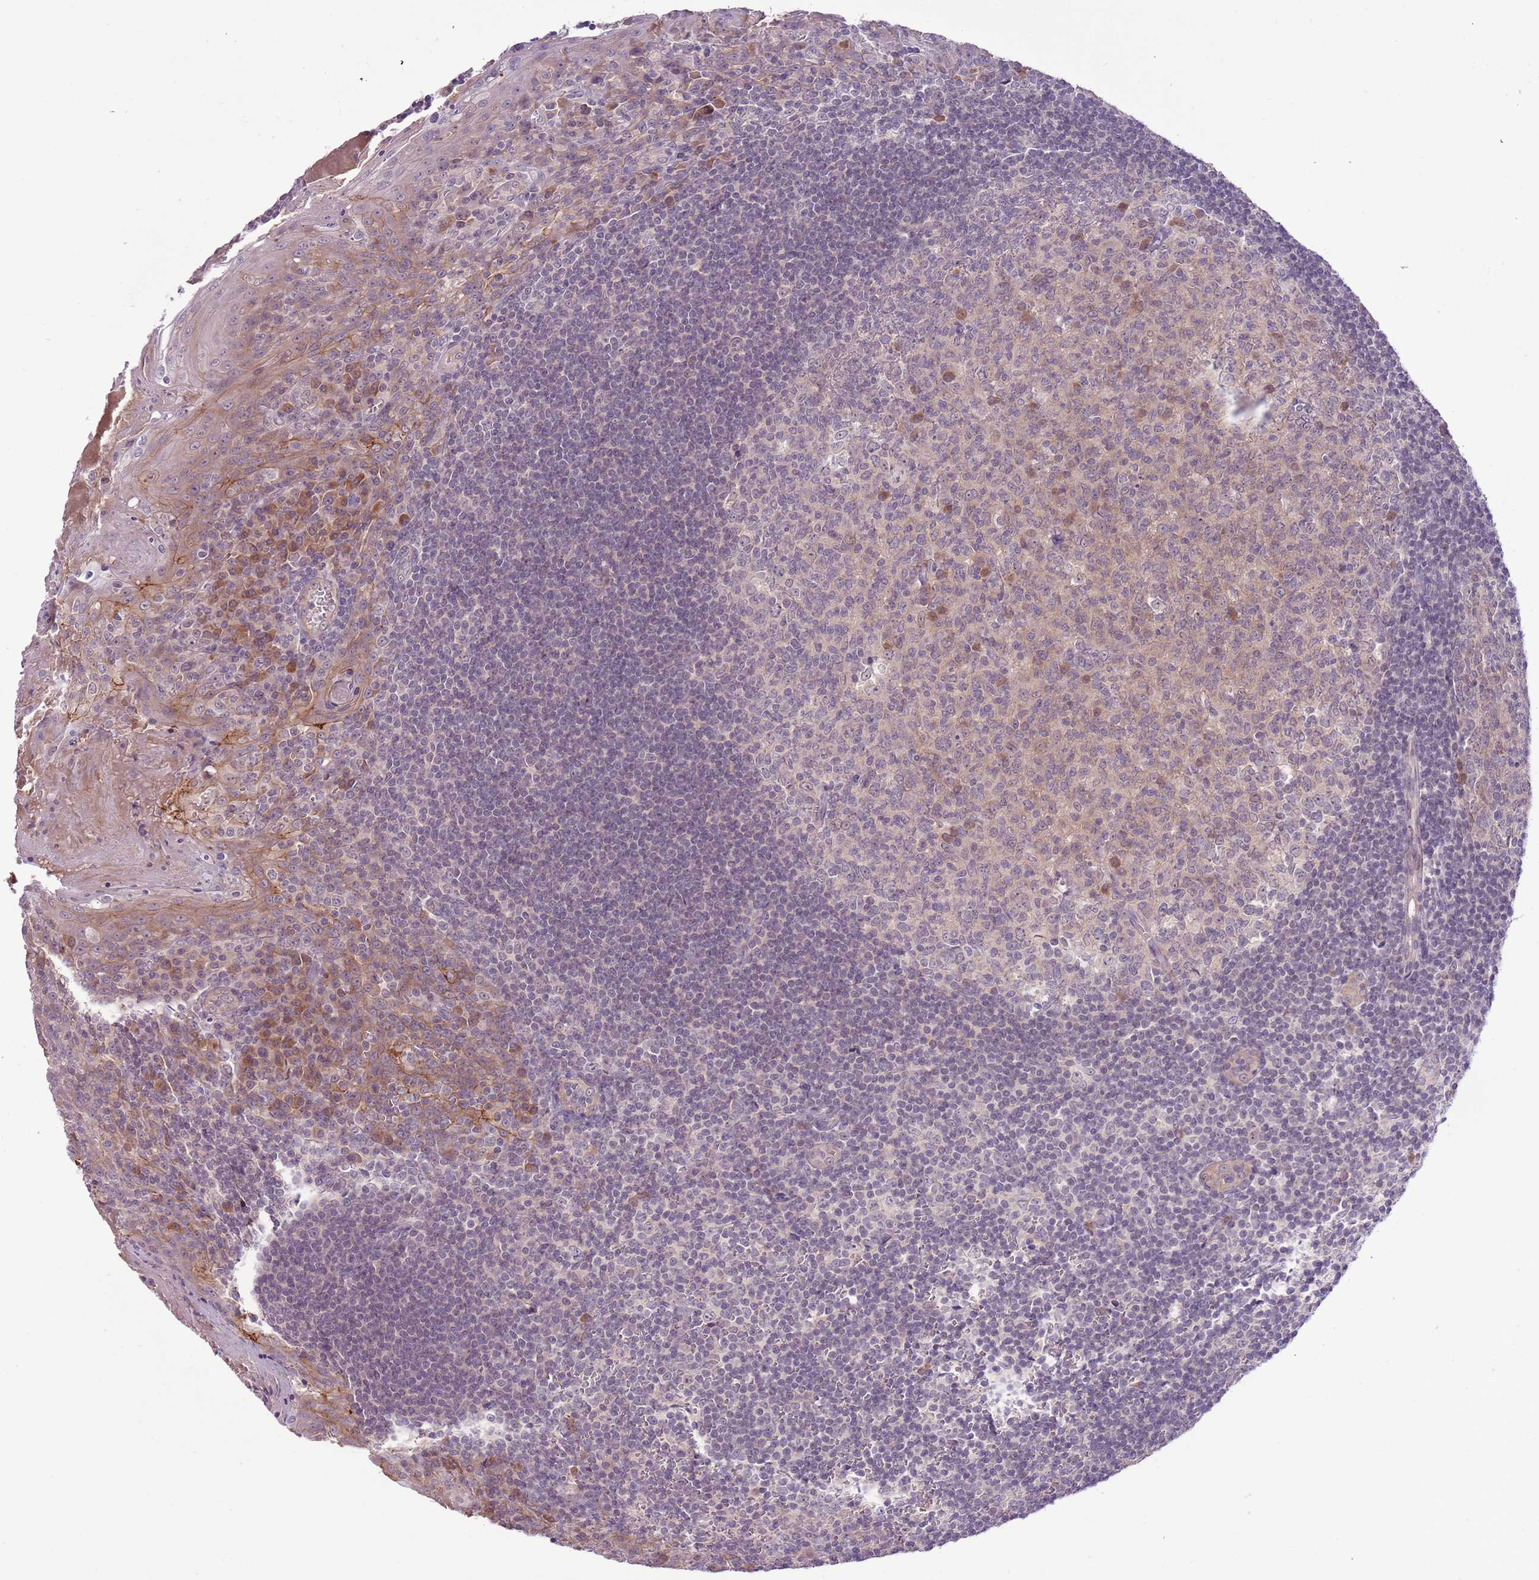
{"staining": {"intensity": "weak", "quantity": "<25%", "location": "cytoplasmic/membranous"}, "tissue": "tonsil", "cell_type": "Germinal center cells", "image_type": "normal", "snomed": [{"axis": "morphology", "description": "Normal tissue, NOS"}, {"axis": "topography", "description": "Tonsil"}], "caption": "Micrograph shows no protein staining in germinal center cells of unremarkable tonsil. (Brightfield microscopy of DAB (3,3'-diaminobenzidine) IHC at high magnification).", "gene": "SHROOM3", "patient": {"sex": "male", "age": 27}}